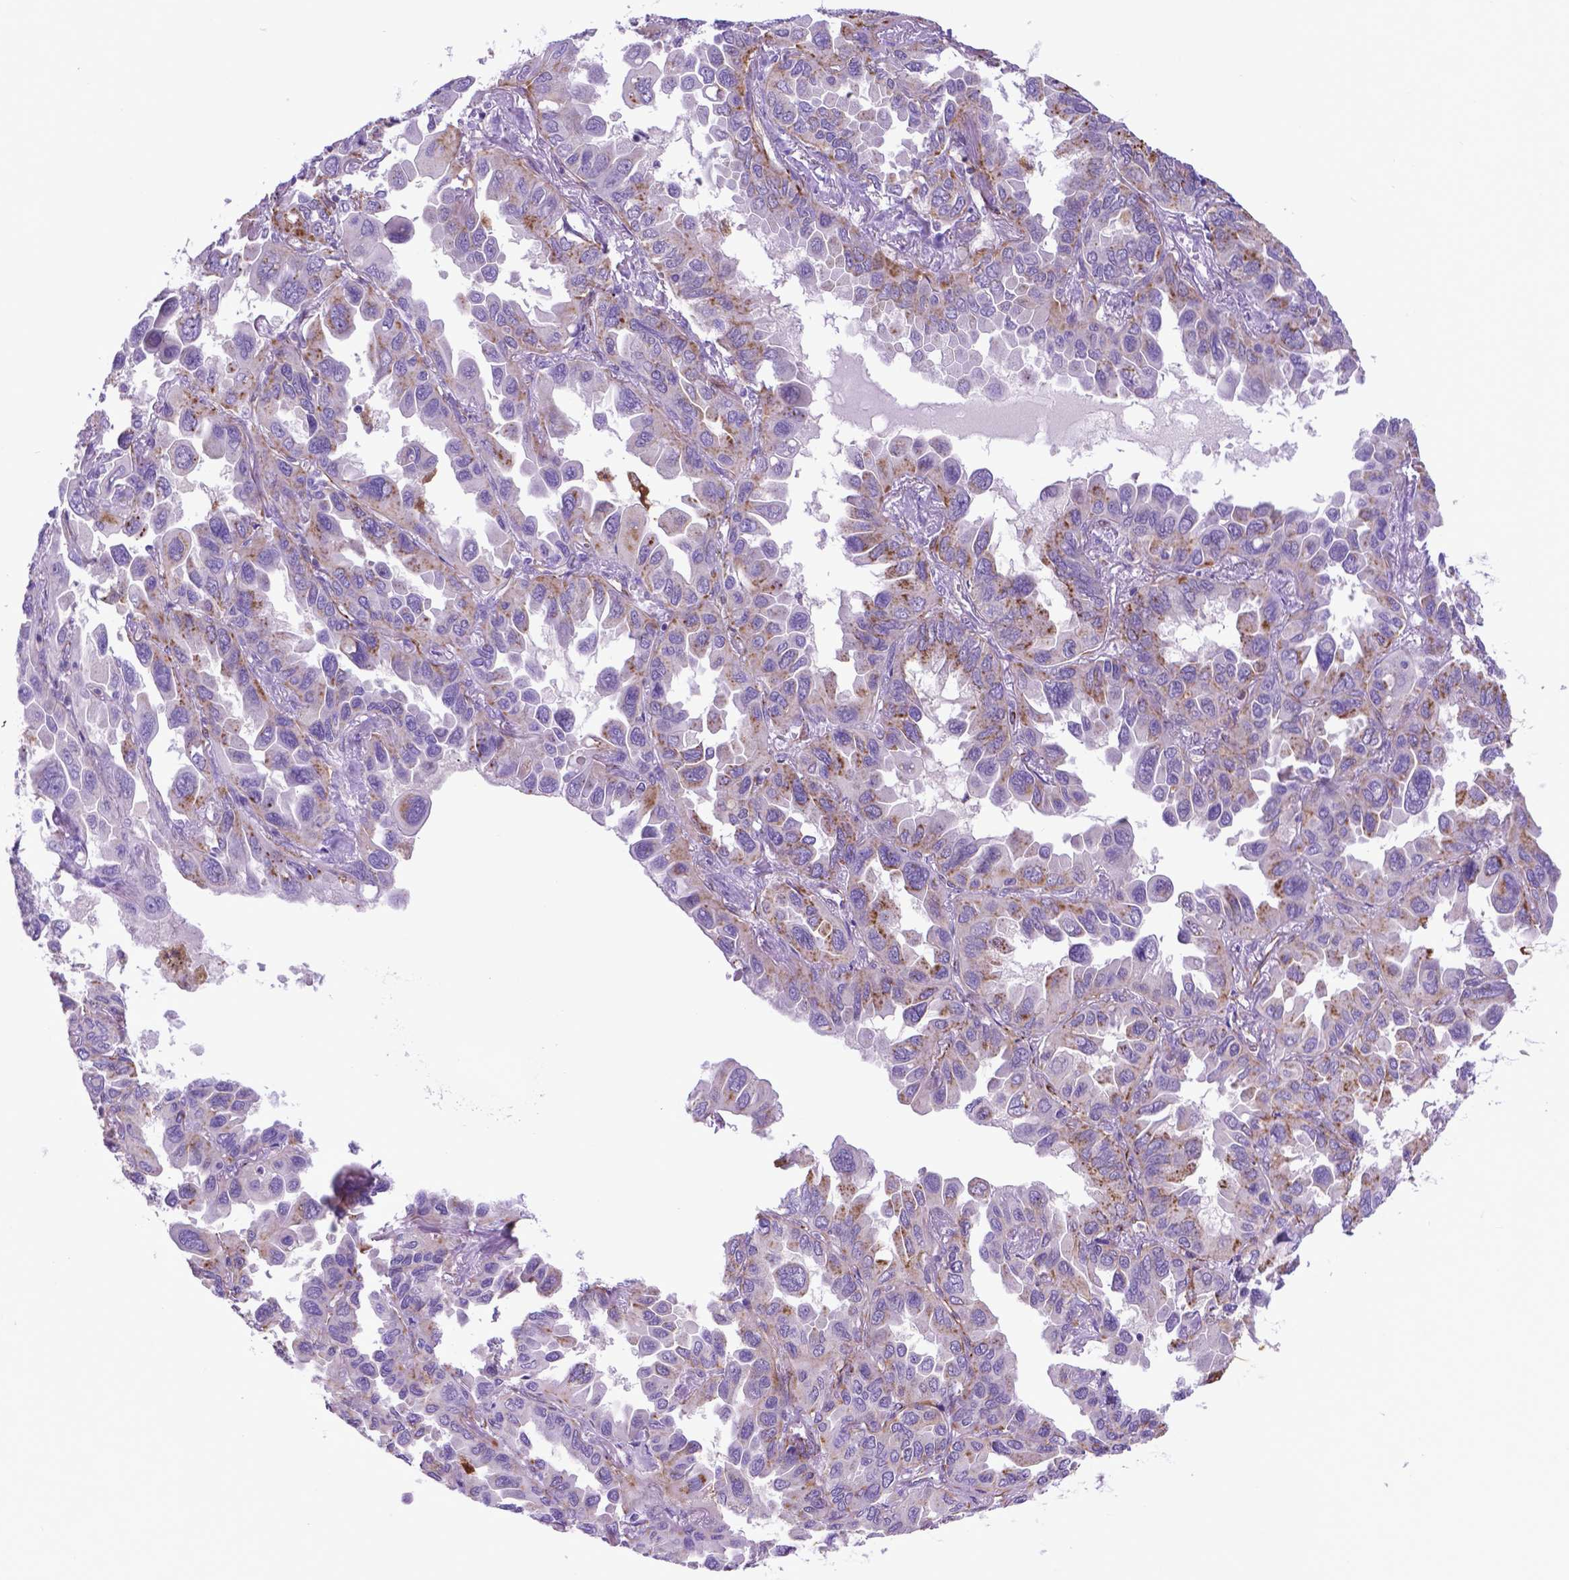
{"staining": {"intensity": "moderate", "quantity": "<25%", "location": "cytoplasmic/membranous"}, "tissue": "lung cancer", "cell_type": "Tumor cells", "image_type": "cancer", "snomed": [{"axis": "morphology", "description": "Adenocarcinoma, NOS"}, {"axis": "topography", "description": "Lung"}], "caption": "Lung adenocarcinoma stained for a protein exhibits moderate cytoplasmic/membranous positivity in tumor cells.", "gene": "LZTR1", "patient": {"sex": "male", "age": 64}}